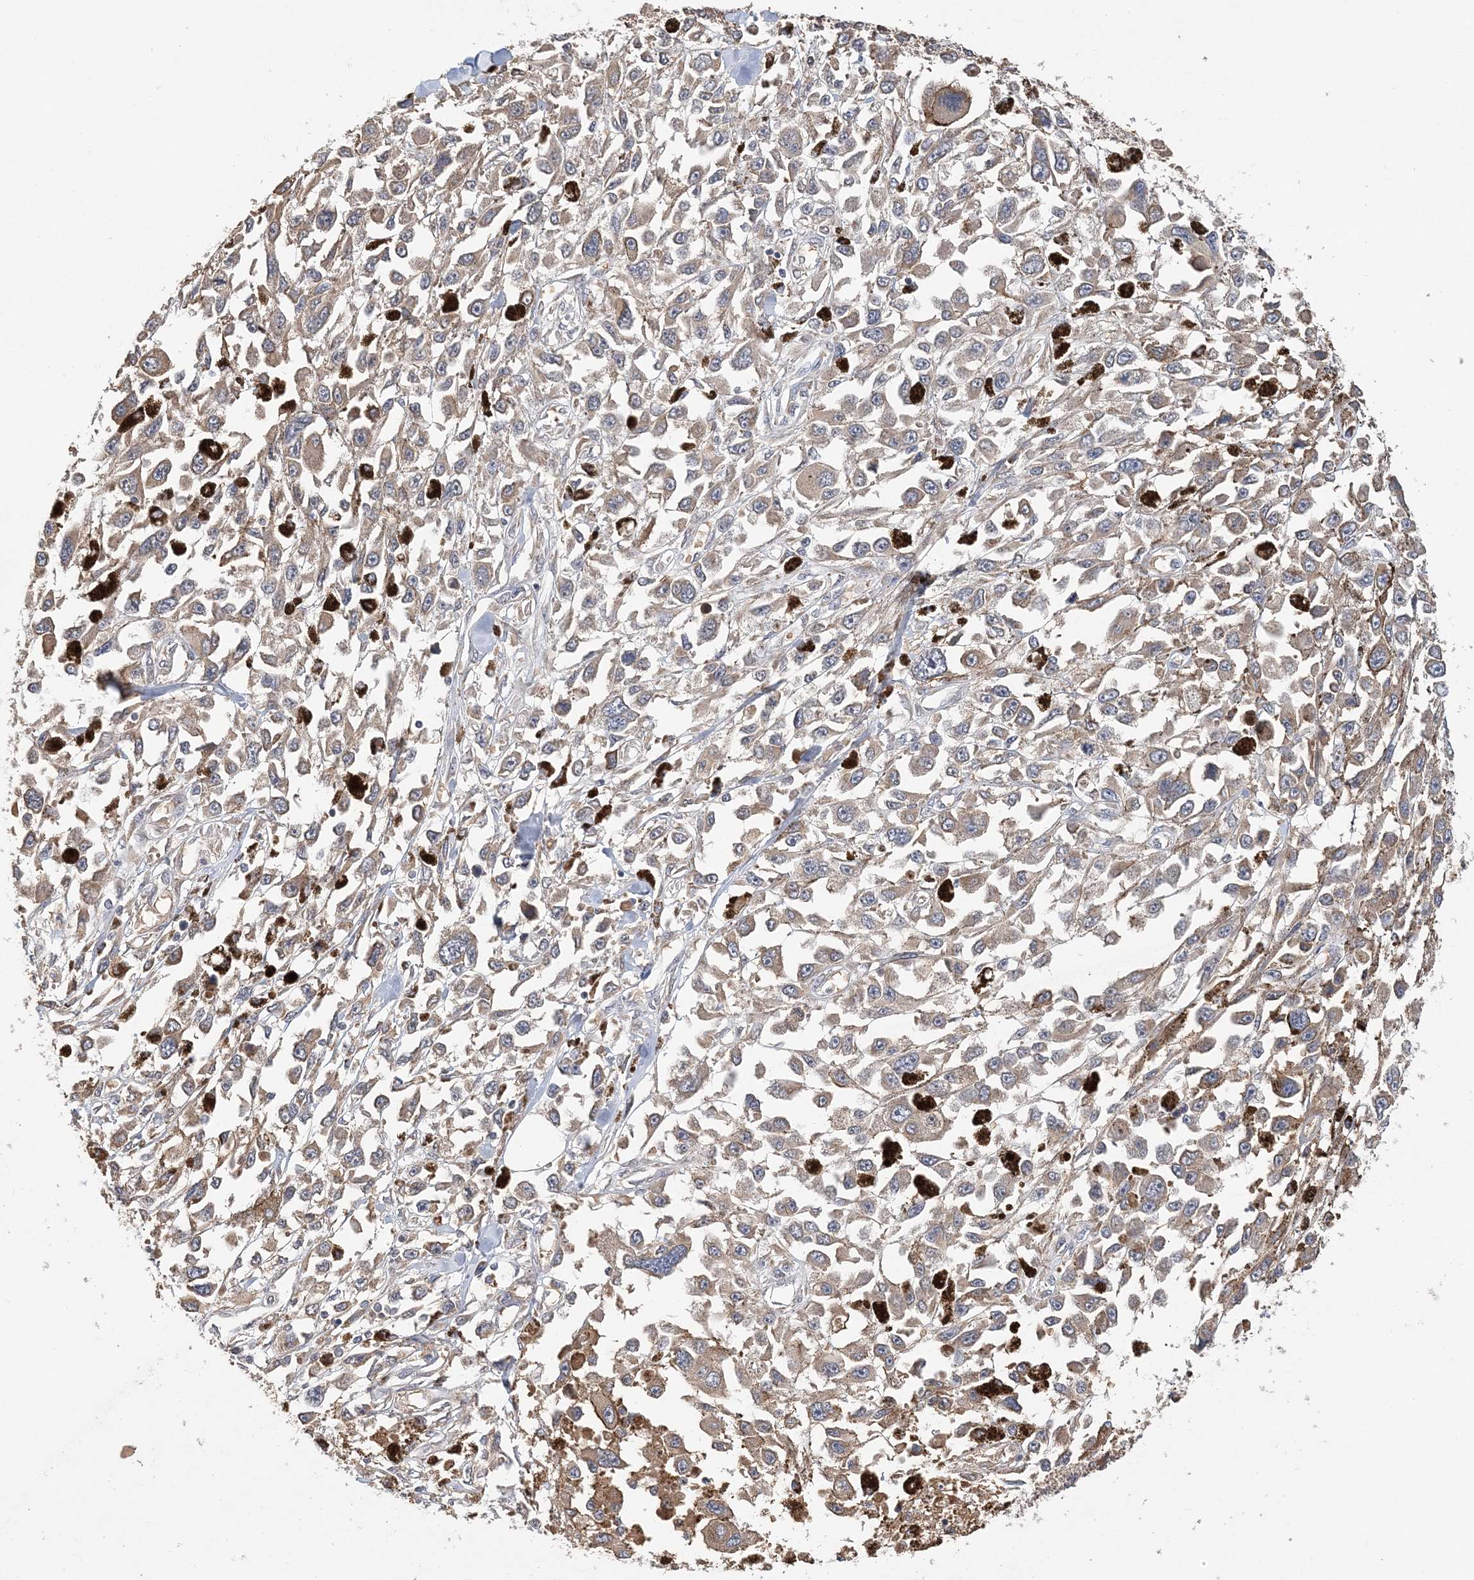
{"staining": {"intensity": "weak", "quantity": "<25%", "location": "cytoplasmic/membranous"}, "tissue": "melanoma", "cell_type": "Tumor cells", "image_type": "cancer", "snomed": [{"axis": "morphology", "description": "Malignant melanoma, Metastatic site"}, {"axis": "topography", "description": "Lymph node"}], "caption": "High power microscopy image of an immunohistochemistry photomicrograph of melanoma, revealing no significant staining in tumor cells. (DAB (3,3'-diaminobenzidine) IHC visualized using brightfield microscopy, high magnification).", "gene": "SYCP3", "patient": {"sex": "male", "age": 59}}